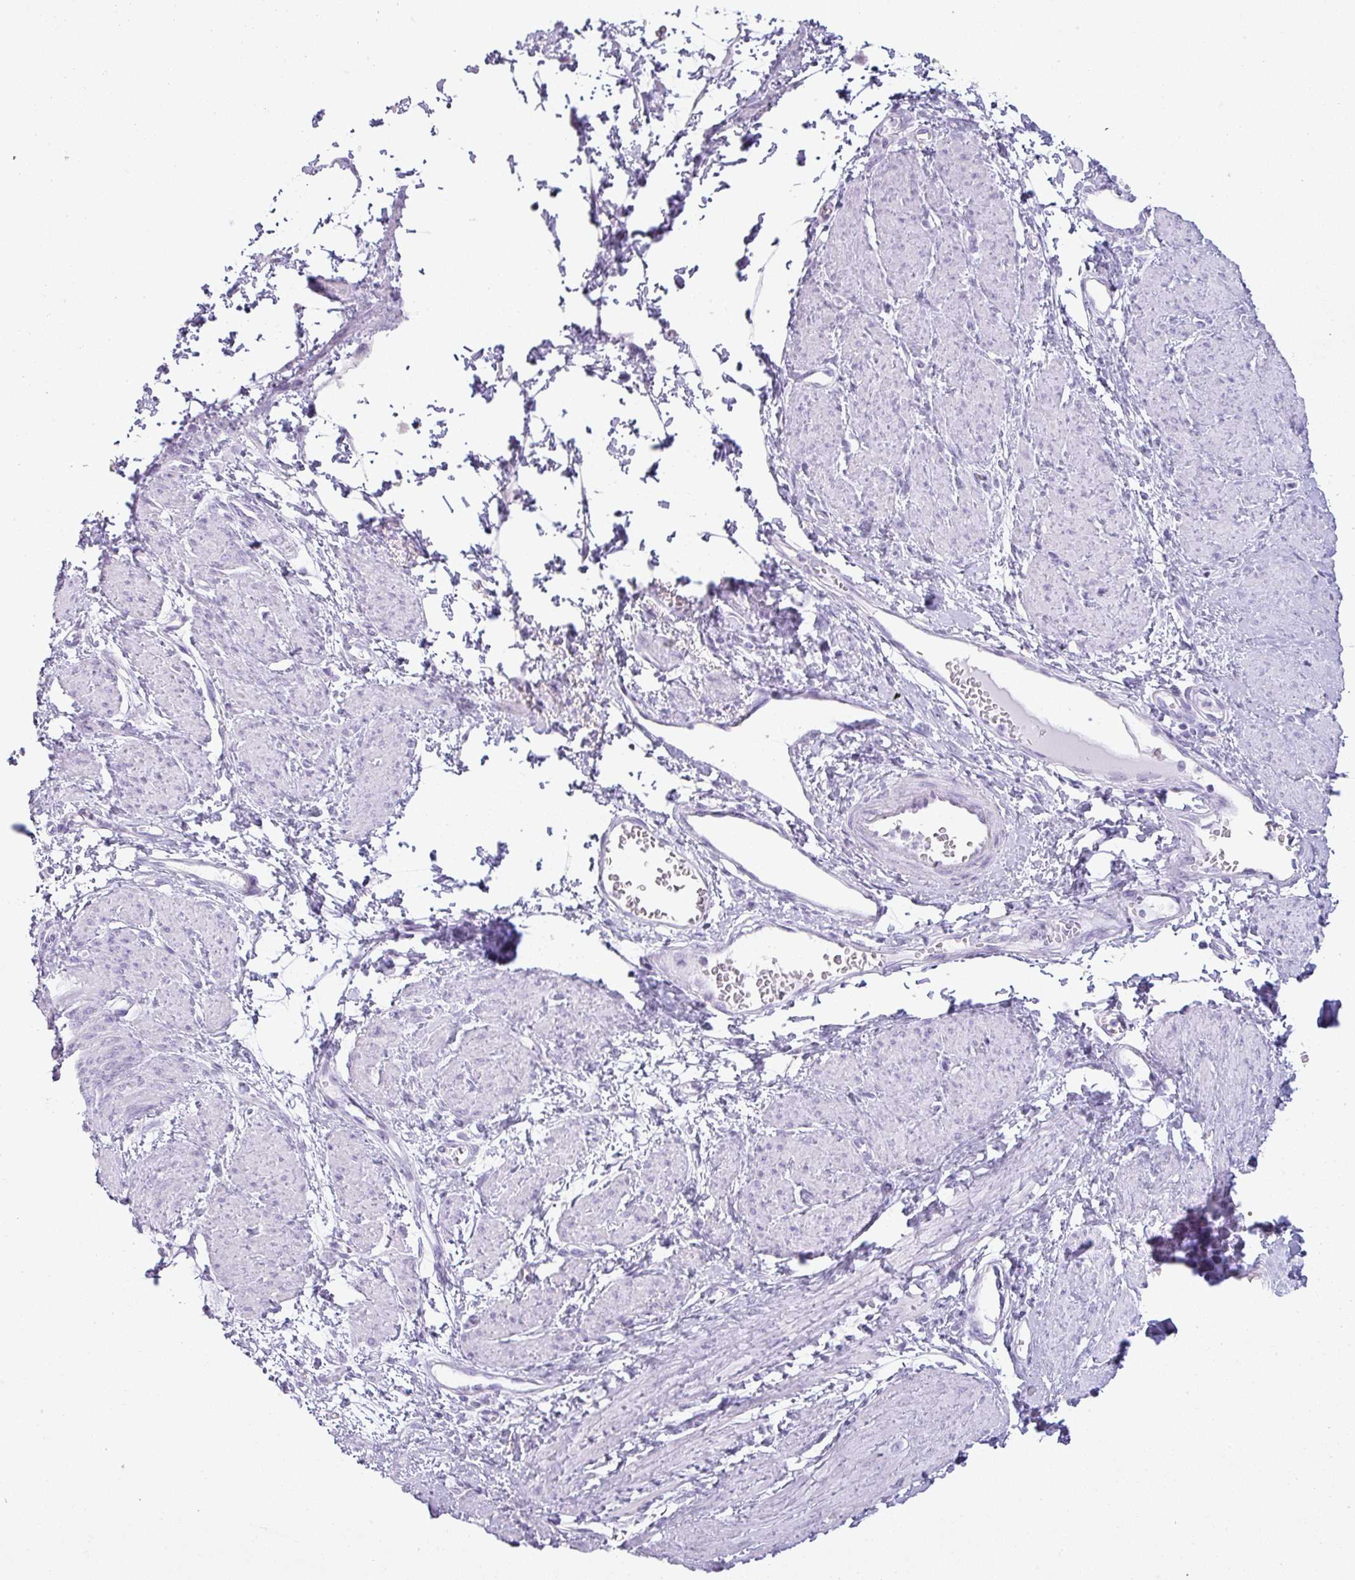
{"staining": {"intensity": "negative", "quantity": "none", "location": "none"}, "tissue": "smooth muscle", "cell_type": "Smooth muscle cells", "image_type": "normal", "snomed": [{"axis": "morphology", "description": "Normal tissue, NOS"}, {"axis": "topography", "description": "Smooth muscle"}, {"axis": "topography", "description": "Uterus"}], "caption": "This is an immunohistochemistry histopathology image of benign human smooth muscle. There is no positivity in smooth muscle cells.", "gene": "PGA3", "patient": {"sex": "female", "age": 39}}